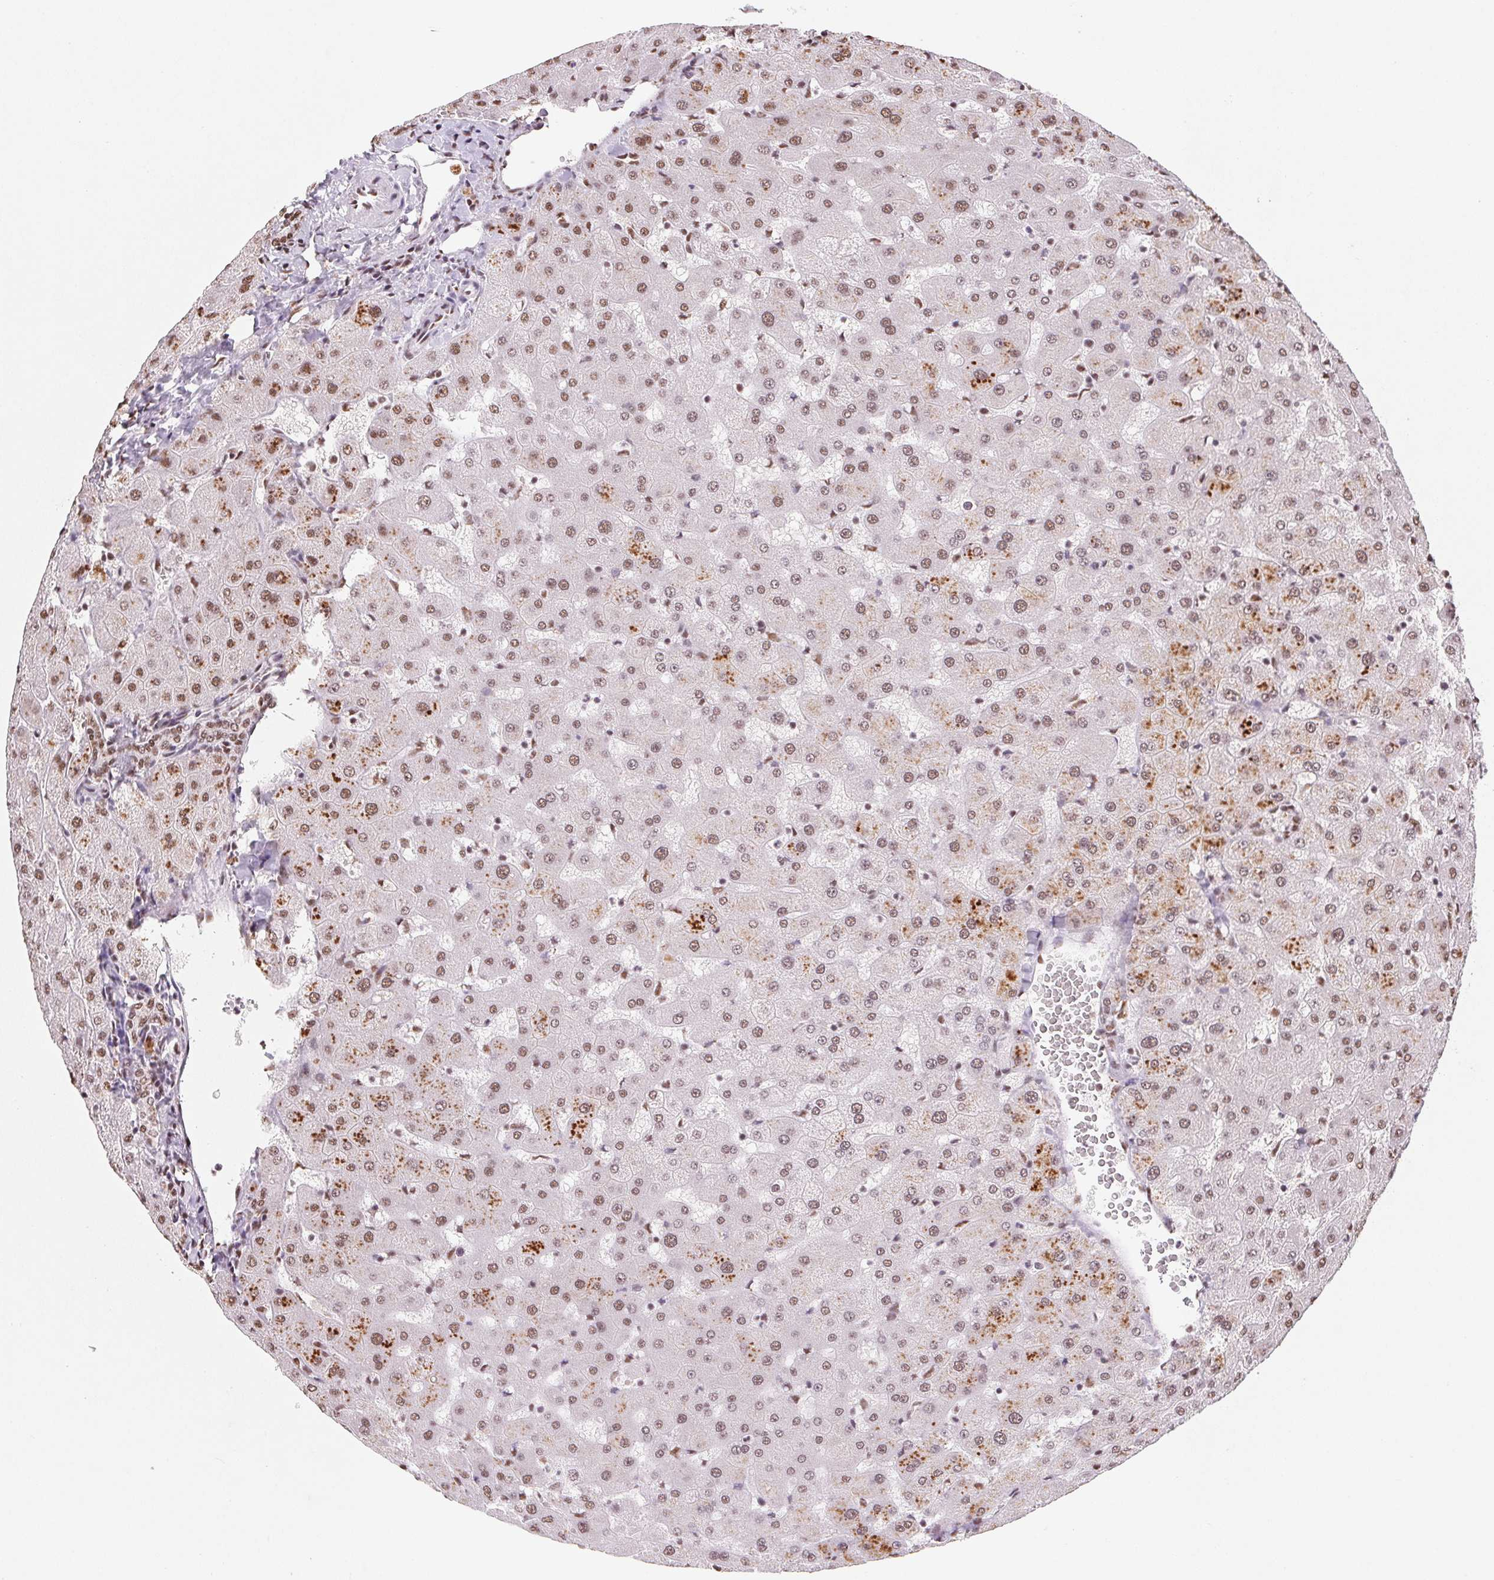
{"staining": {"intensity": "moderate", "quantity": ">75%", "location": "nuclear"}, "tissue": "liver", "cell_type": "Cholangiocytes", "image_type": "normal", "snomed": [{"axis": "morphology", "description": "Normal tissue, NOS"}, {"axis": "topography", "description": "Liver"}], "caption": "IHC (DAB) staining of unremarkable liver exhibits moderate nuclear protein staining in approximately >75% of cholangiocytes.", "gene": "SNRPG", "patient": {"sex": "female", "age": 63}}